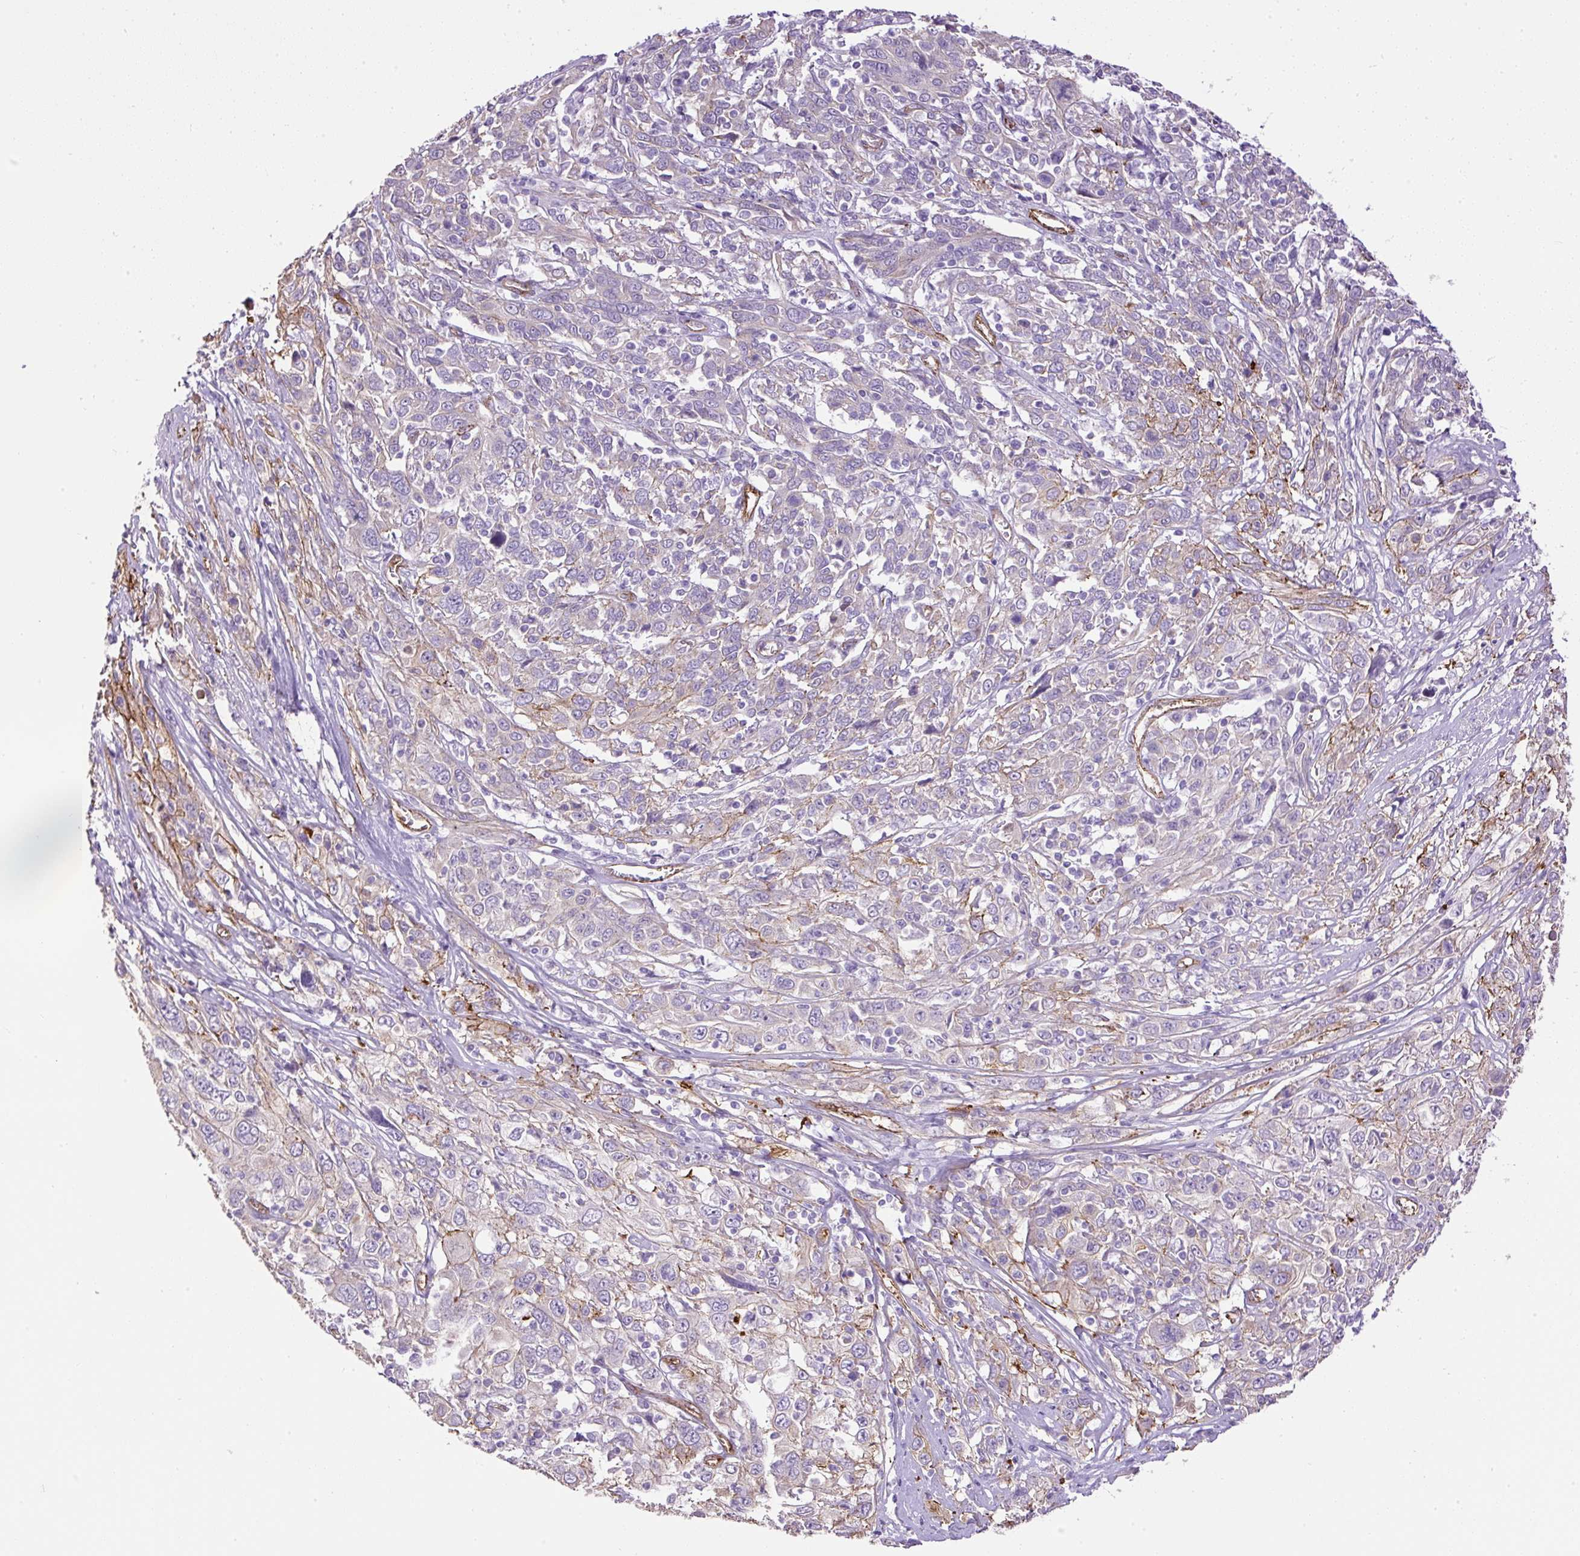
{"staining": {"intensity": "negative", "quantity": "none", "location": "none"}, "tissue": "cervical cancer", "cell_type": "Tumor cells", "image_type": "cancer", "snomed": [{"axis": "morphology", "description": "Squamous cell carcinoma, NOS"}, {"axis": "topography", "description": "Cervix"}], "caption": "Tumor cells are negative for brown protein staining in cervical cancer (squamous cell carcinoma).", "gene": "MAGEB16", "patient": {"sex": "female", "age": 46}}